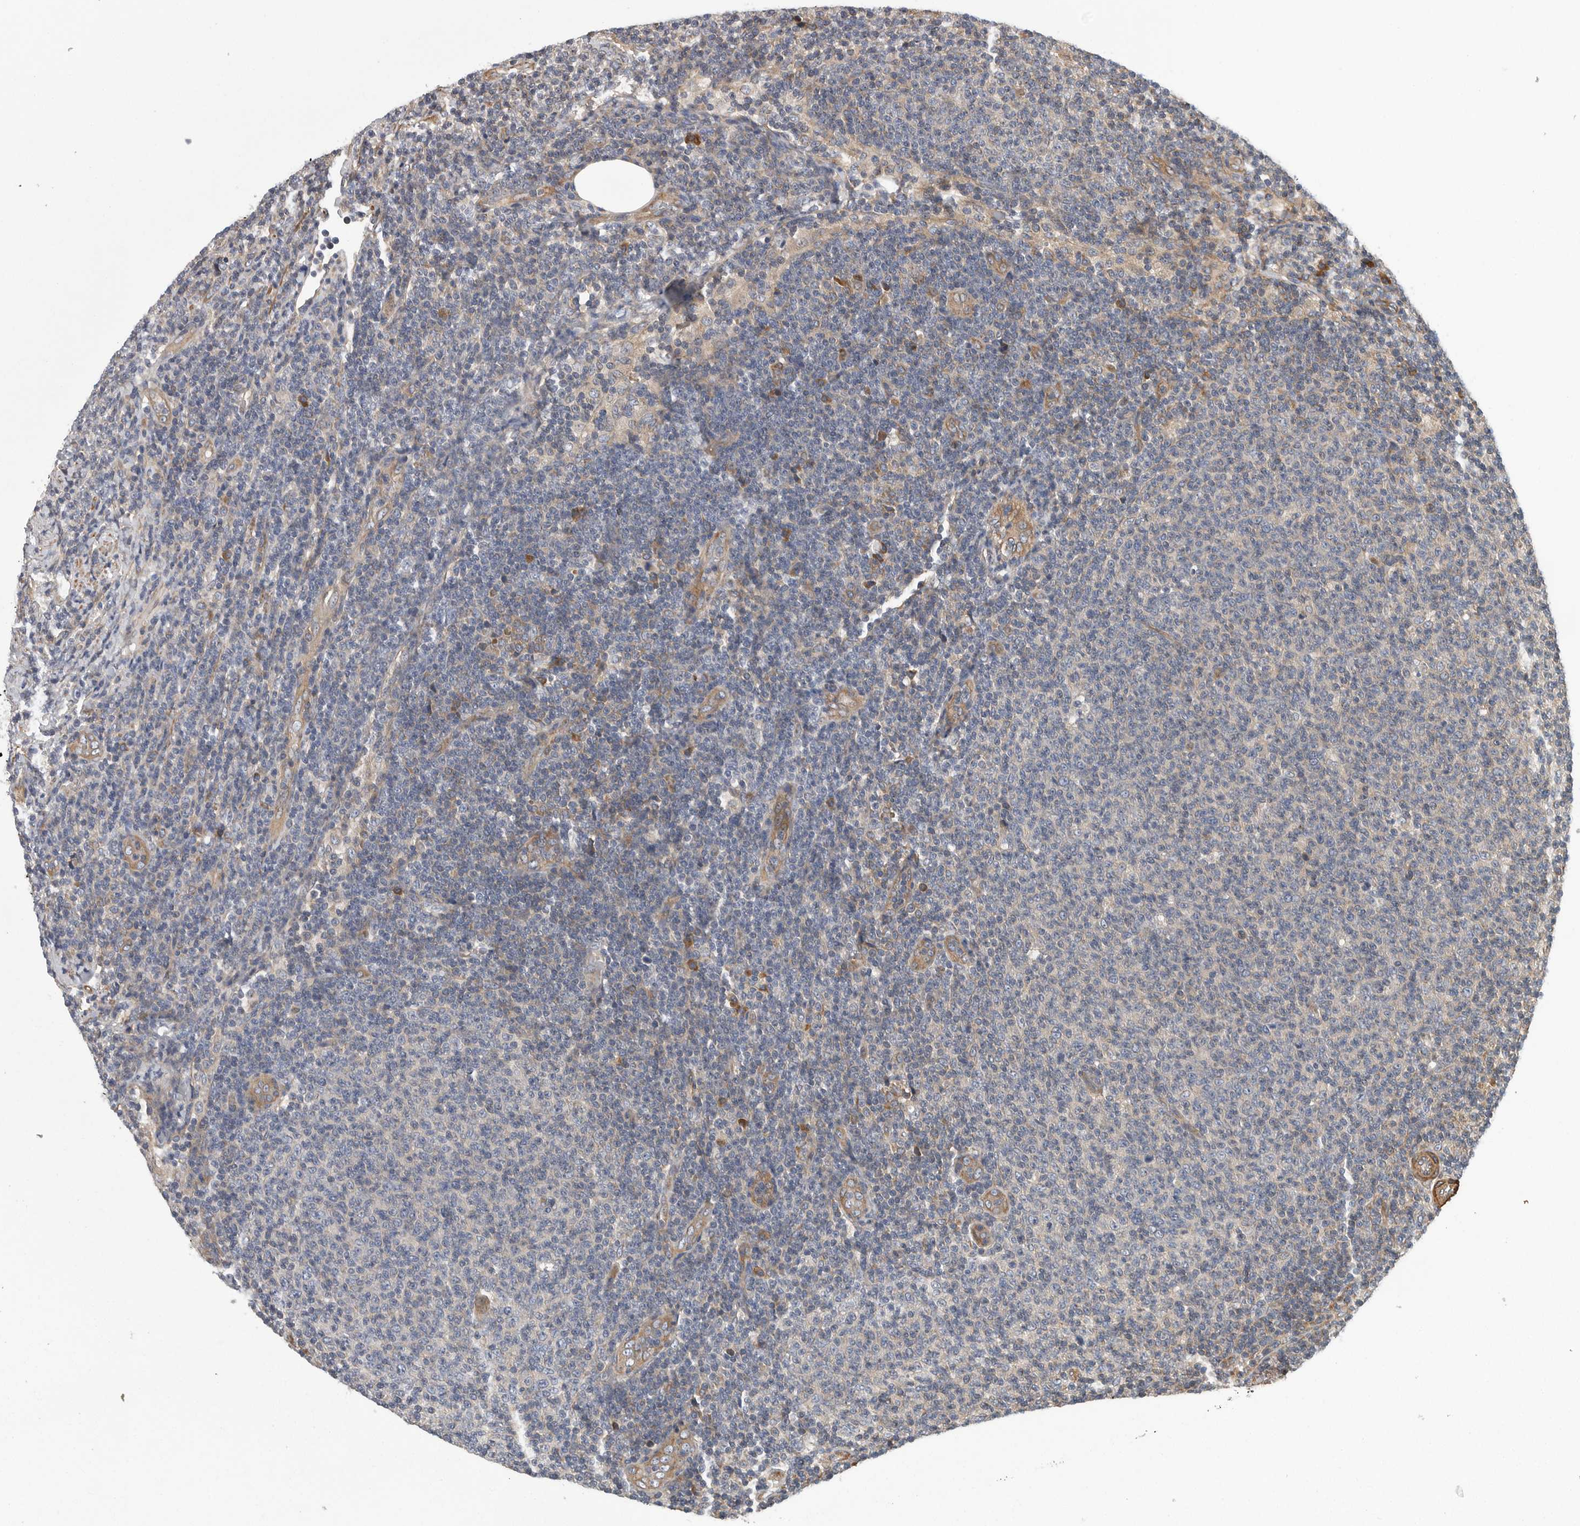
{"staining": {"intensity": "negative", "quantity": "none", "location": "none"}, "tissue": "lymphoma", "cell_type": "Tumor cells", "image_type": "cancer", "snomed": [{"axis": "morphology", "description": "Malignant lymphoma, non-Hodgkin's type, Low grade"}, {"axis": "topography", "description": "Lymph node"}], "caption": "Tumor cells are negative for protein expression in human lymphoma.", "gene": "OXR1", "patient": {"sex": "male", "age": 66}}